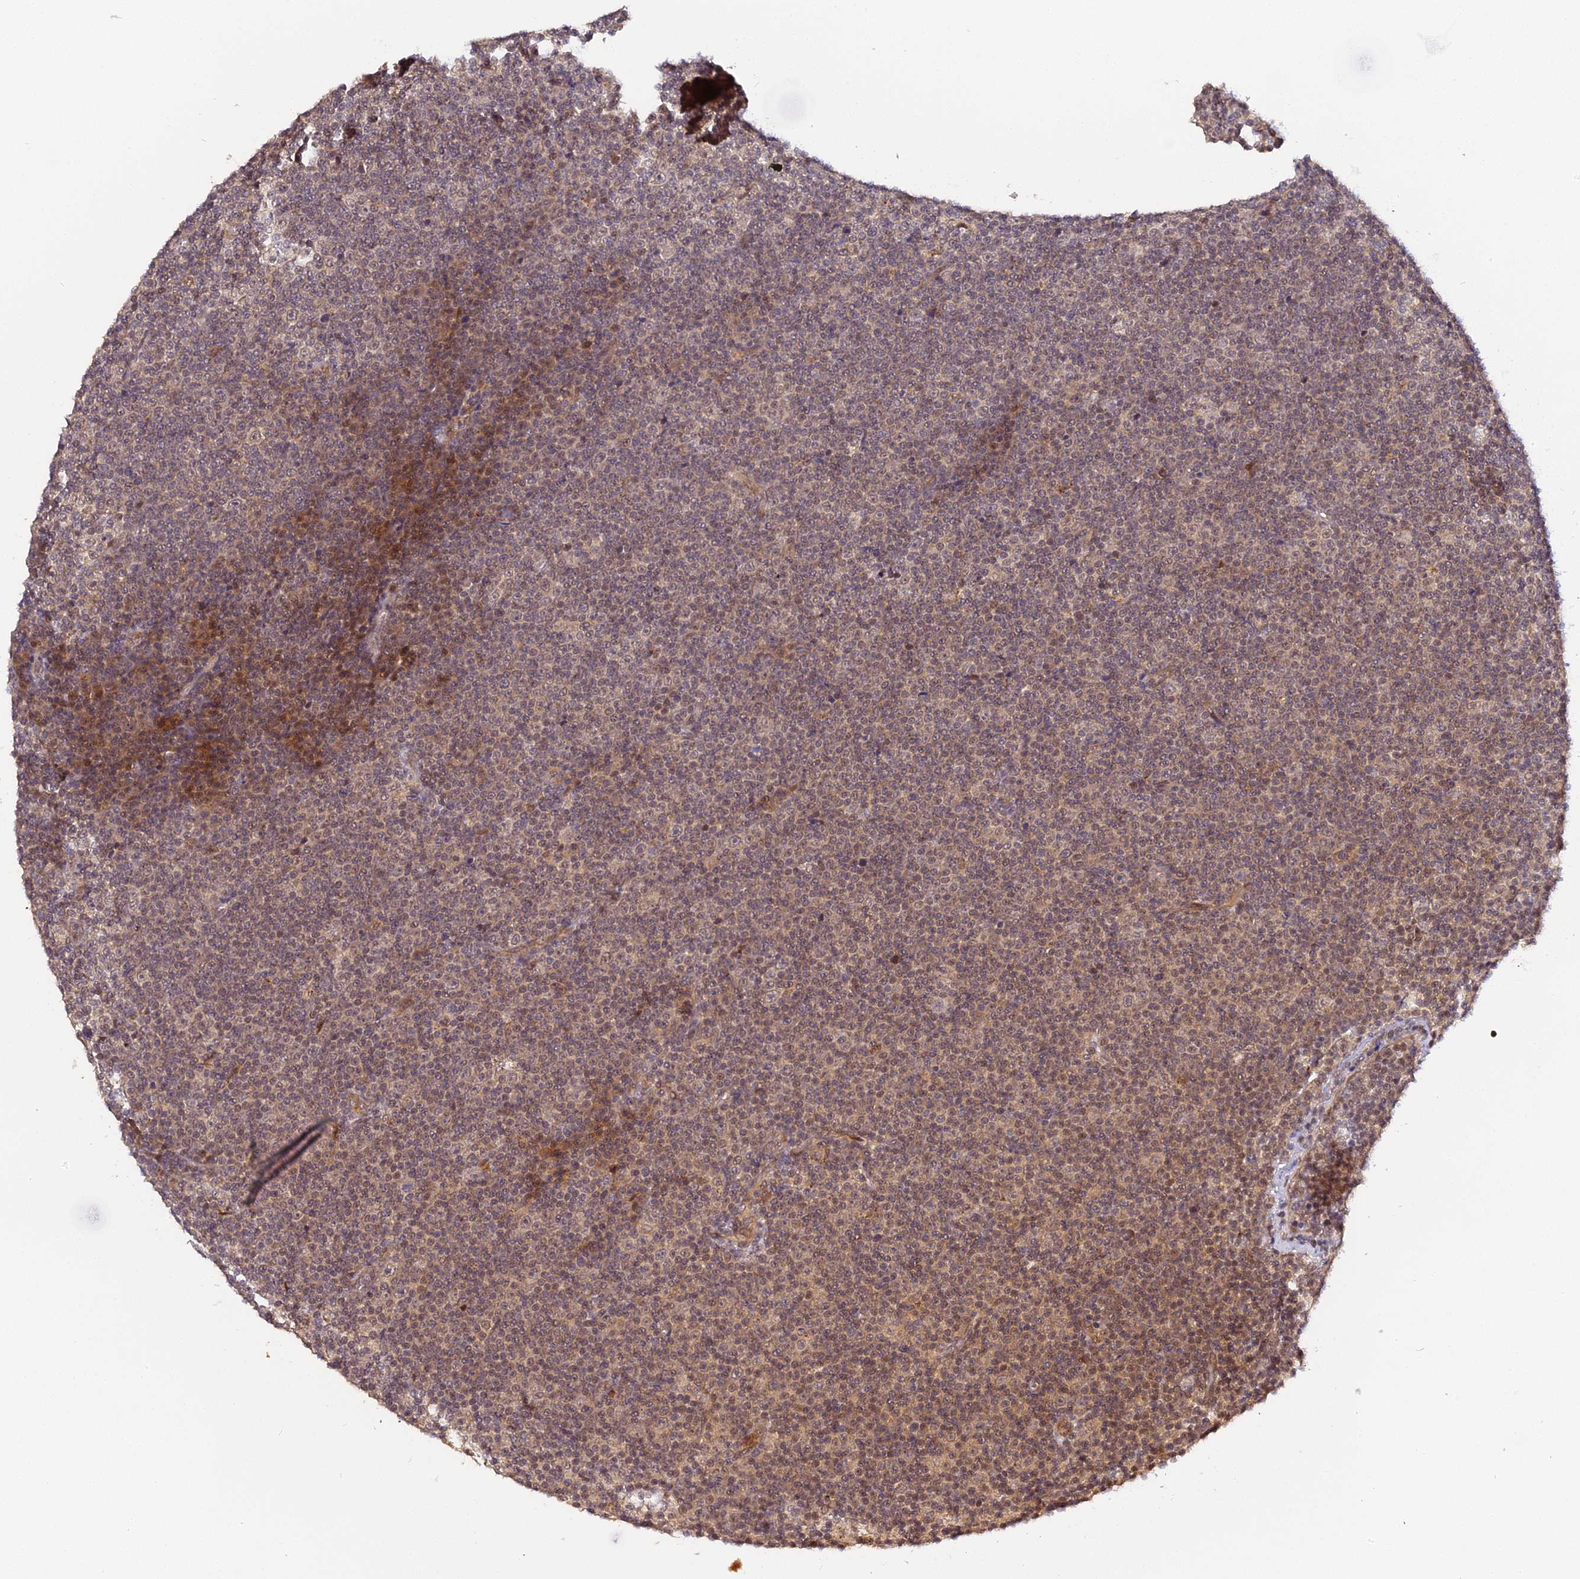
{"staining": {"intensity": "weak", "quantity": "25%-75%", "location": "cytoplasmic/membranous"}, "tissue": "lymphoma", "cell_type": "Tumor cells", "image_type": "cancer", "snomed": [{"axis": "morphology", "description": "Malignant lymphoma, non-Hodgkin's type, Low grade"}, {"axis": "topography", "description": "Lymph node"}], "caption": "Lymphoma was stained to show a protein in brown. There is low levels of weak cytoplasmic/membranous expression in about 25%-75% of tumor cells.", "gene": "IMPACT", "patient": {"sex": "female", "age": 67}}